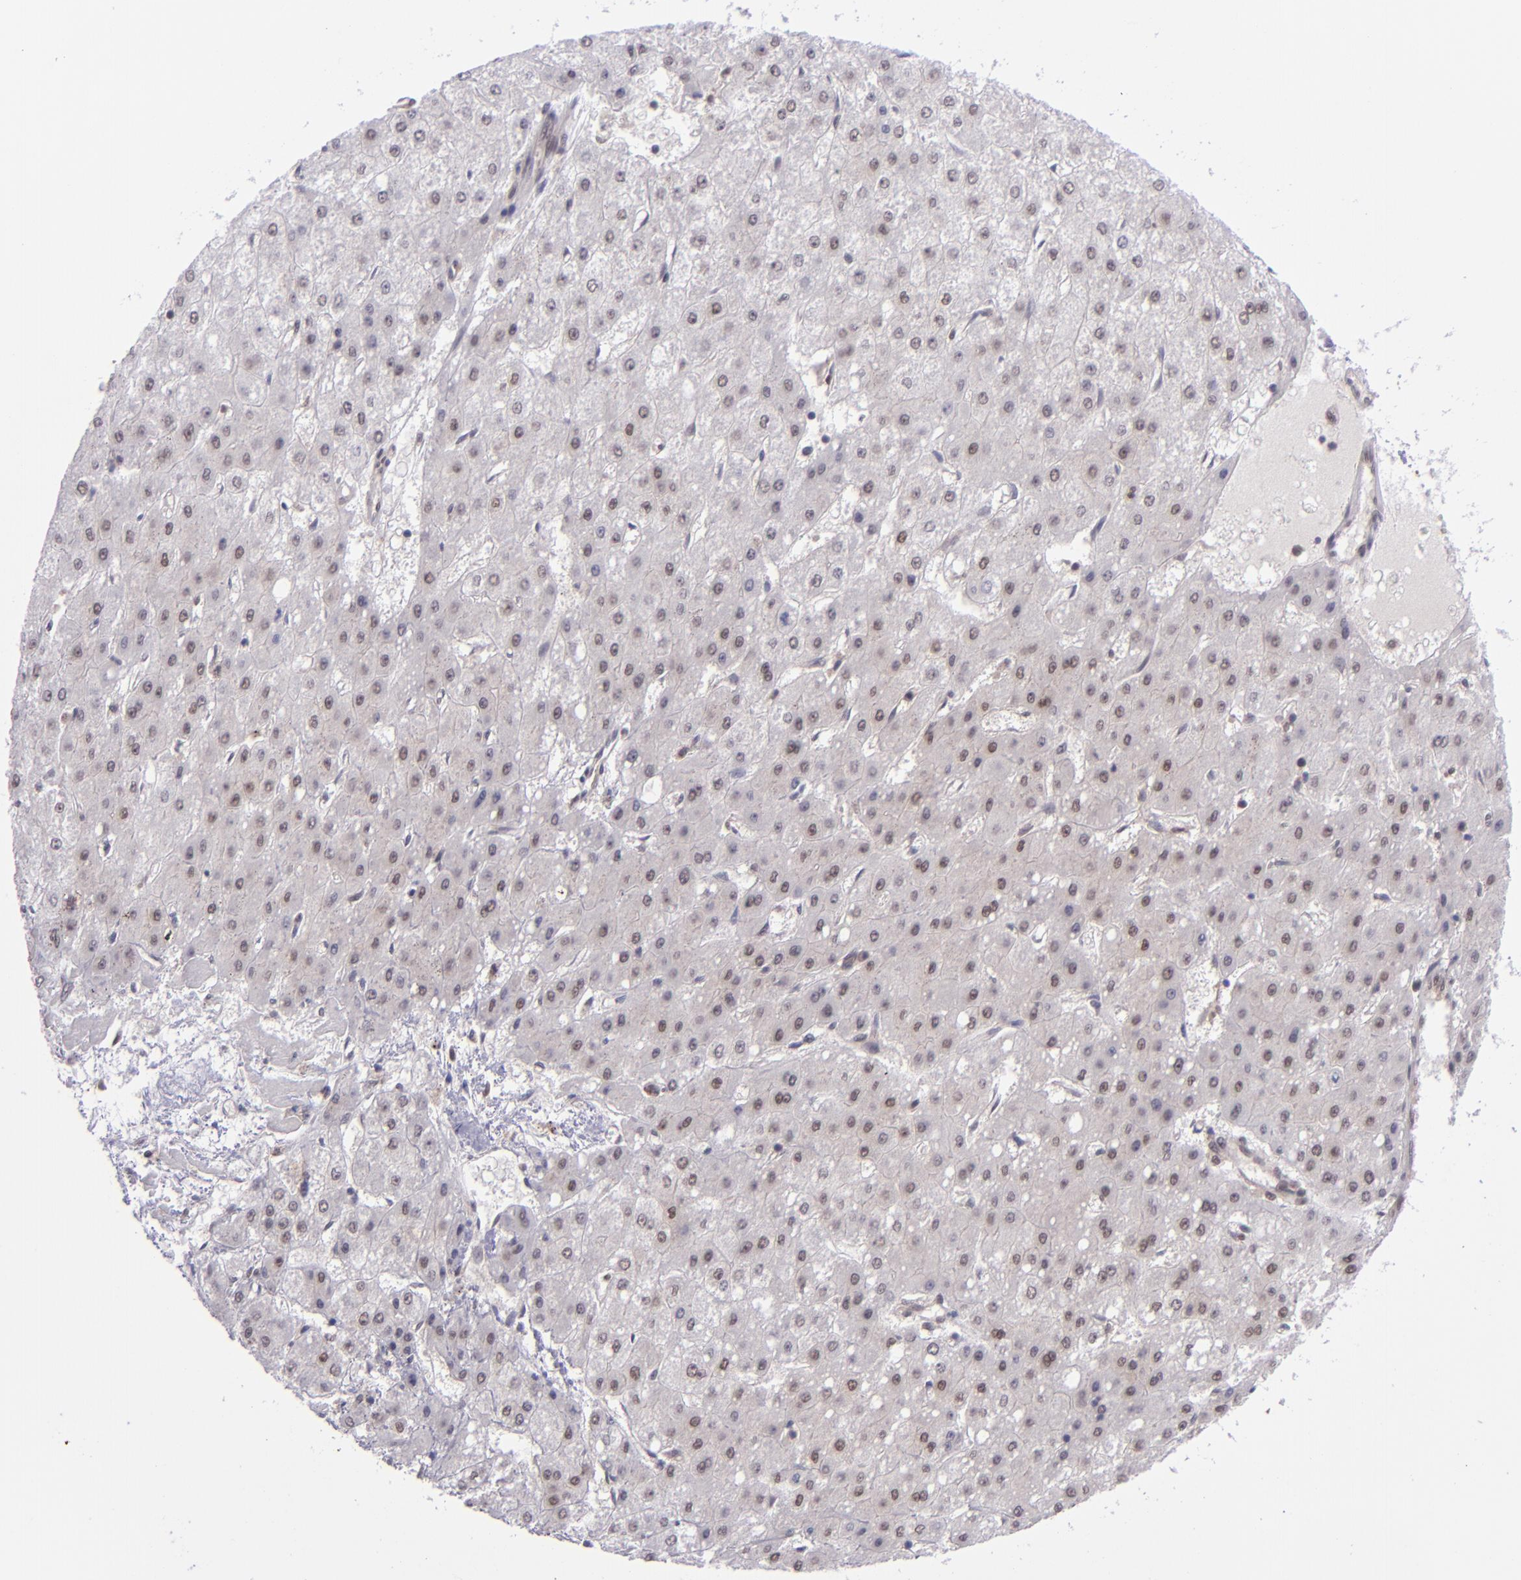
{"staining": {"intensity": "negative", "quantity": "none", "location": "none"}, "tissue": "liver cancer", "cell_type": "Tumor cells", "image_type": "cancer", "snomed": [{"axis": "morphology", "description": "Carcinoma, Hepatocellular, NOS"}, {"axis": "topography", "description": "Liver"}], "caption": "DAB immunohistochemical staining of hepatocellular carcinoma (liver) shows no significant positivity in tumor cells.", "gene": "BAG1", "patient": {"sex": "female", "age": 52}}